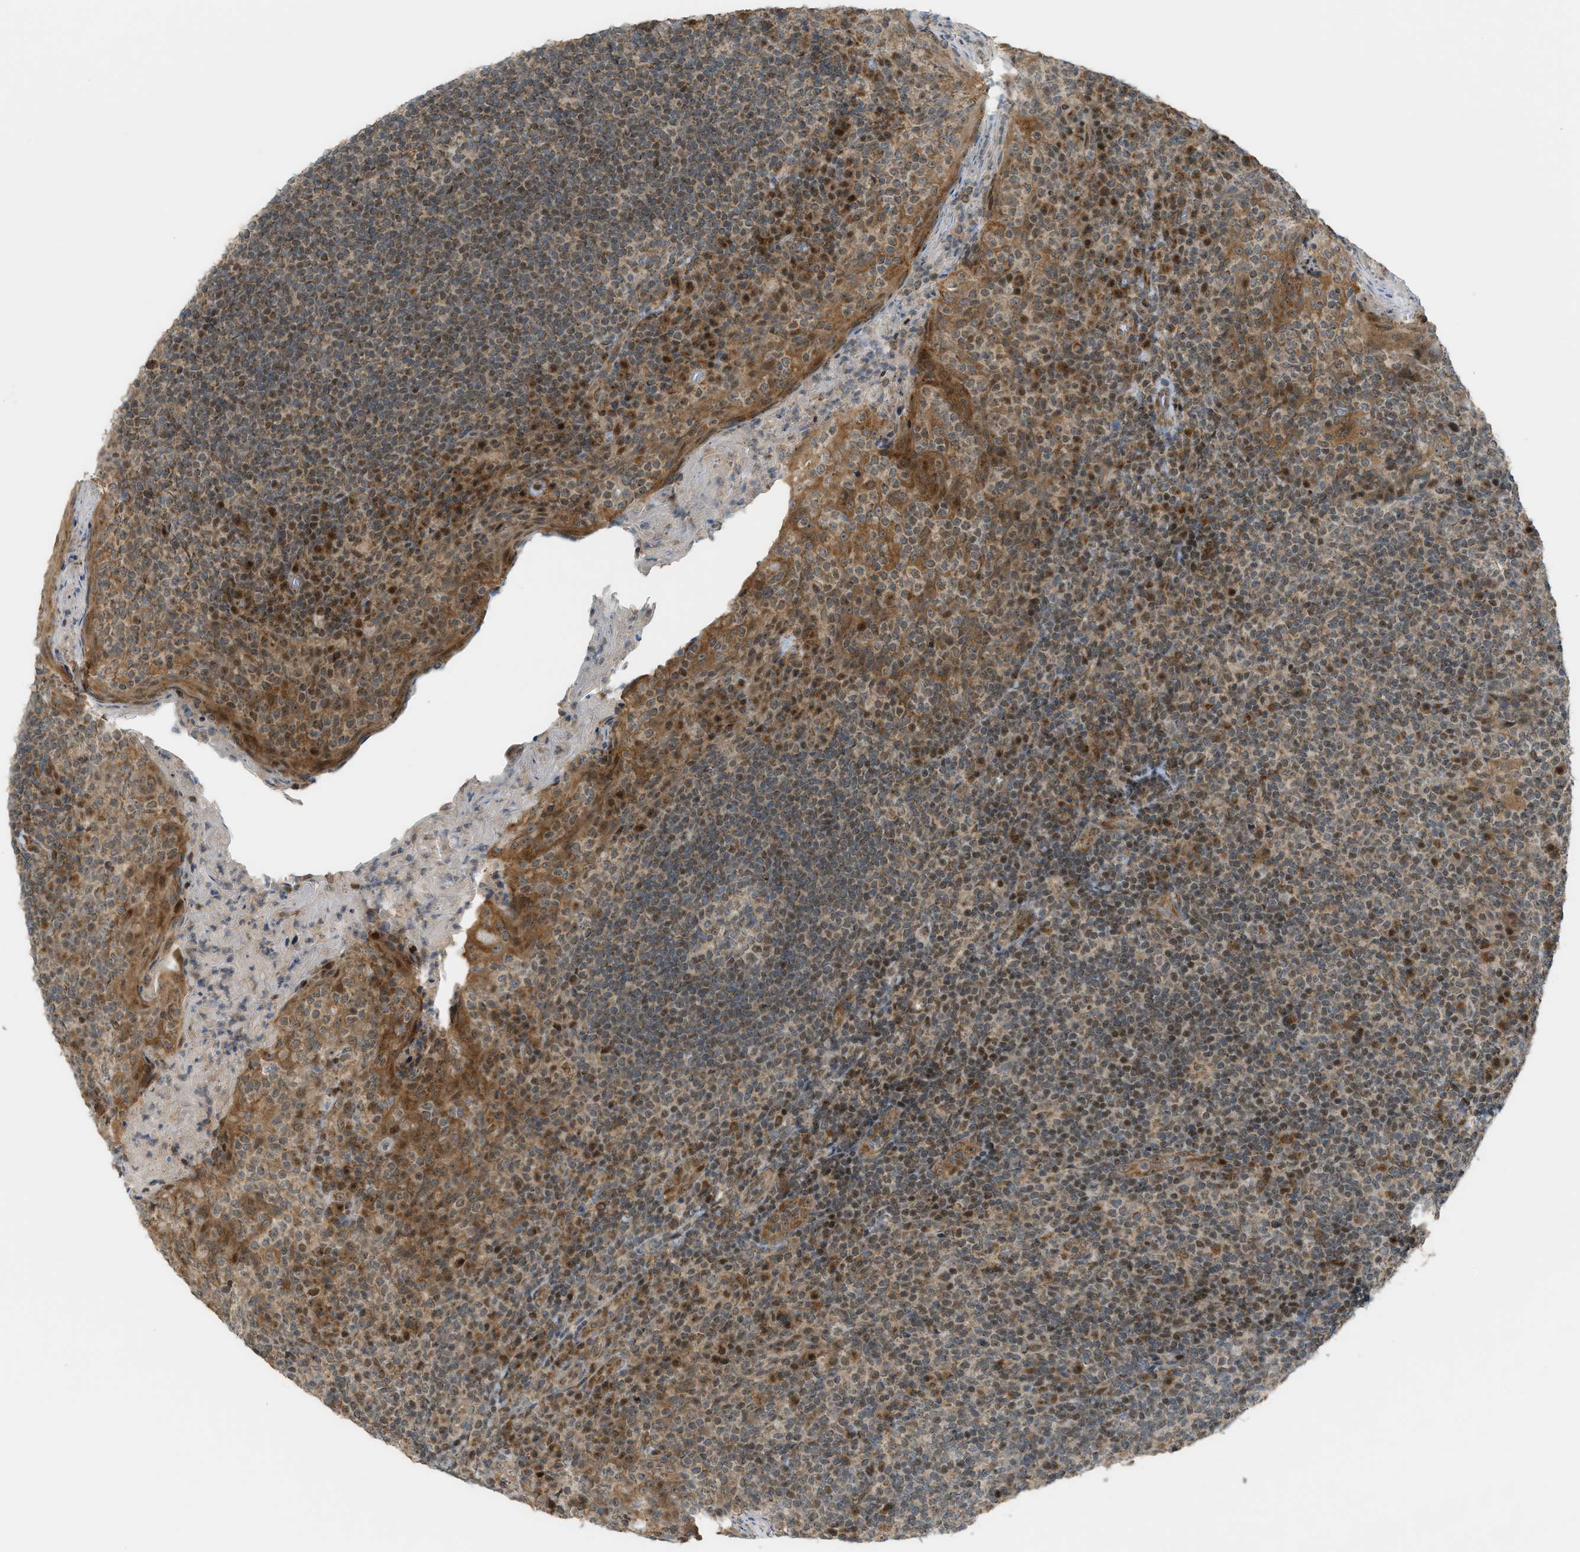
{"staining": {"intensity": "moderate", "quantity": "25%-75%", "location": "nuclear"}, "tissue": "tonsil", "cell_type": "Germinal center cells", "image_type": "normal", "snomed": [{"axis": "morphology", "description": "Normal tissue, NOS"}, {"axis": "topography", "description": "Tonsil"}], "caption": "IHC staining of normal tonsil, which shows medium levels of moderate nuclear expression in about 25%-75% of germinal center cells indicating moderate nuclear protein expression. The staining was performed using DAB (brown) for protein detection and nuclei were counterstained in hematoxylin (blue).", "gene": "CCDC186", "patient": {"sex": "male", "age": 17}}